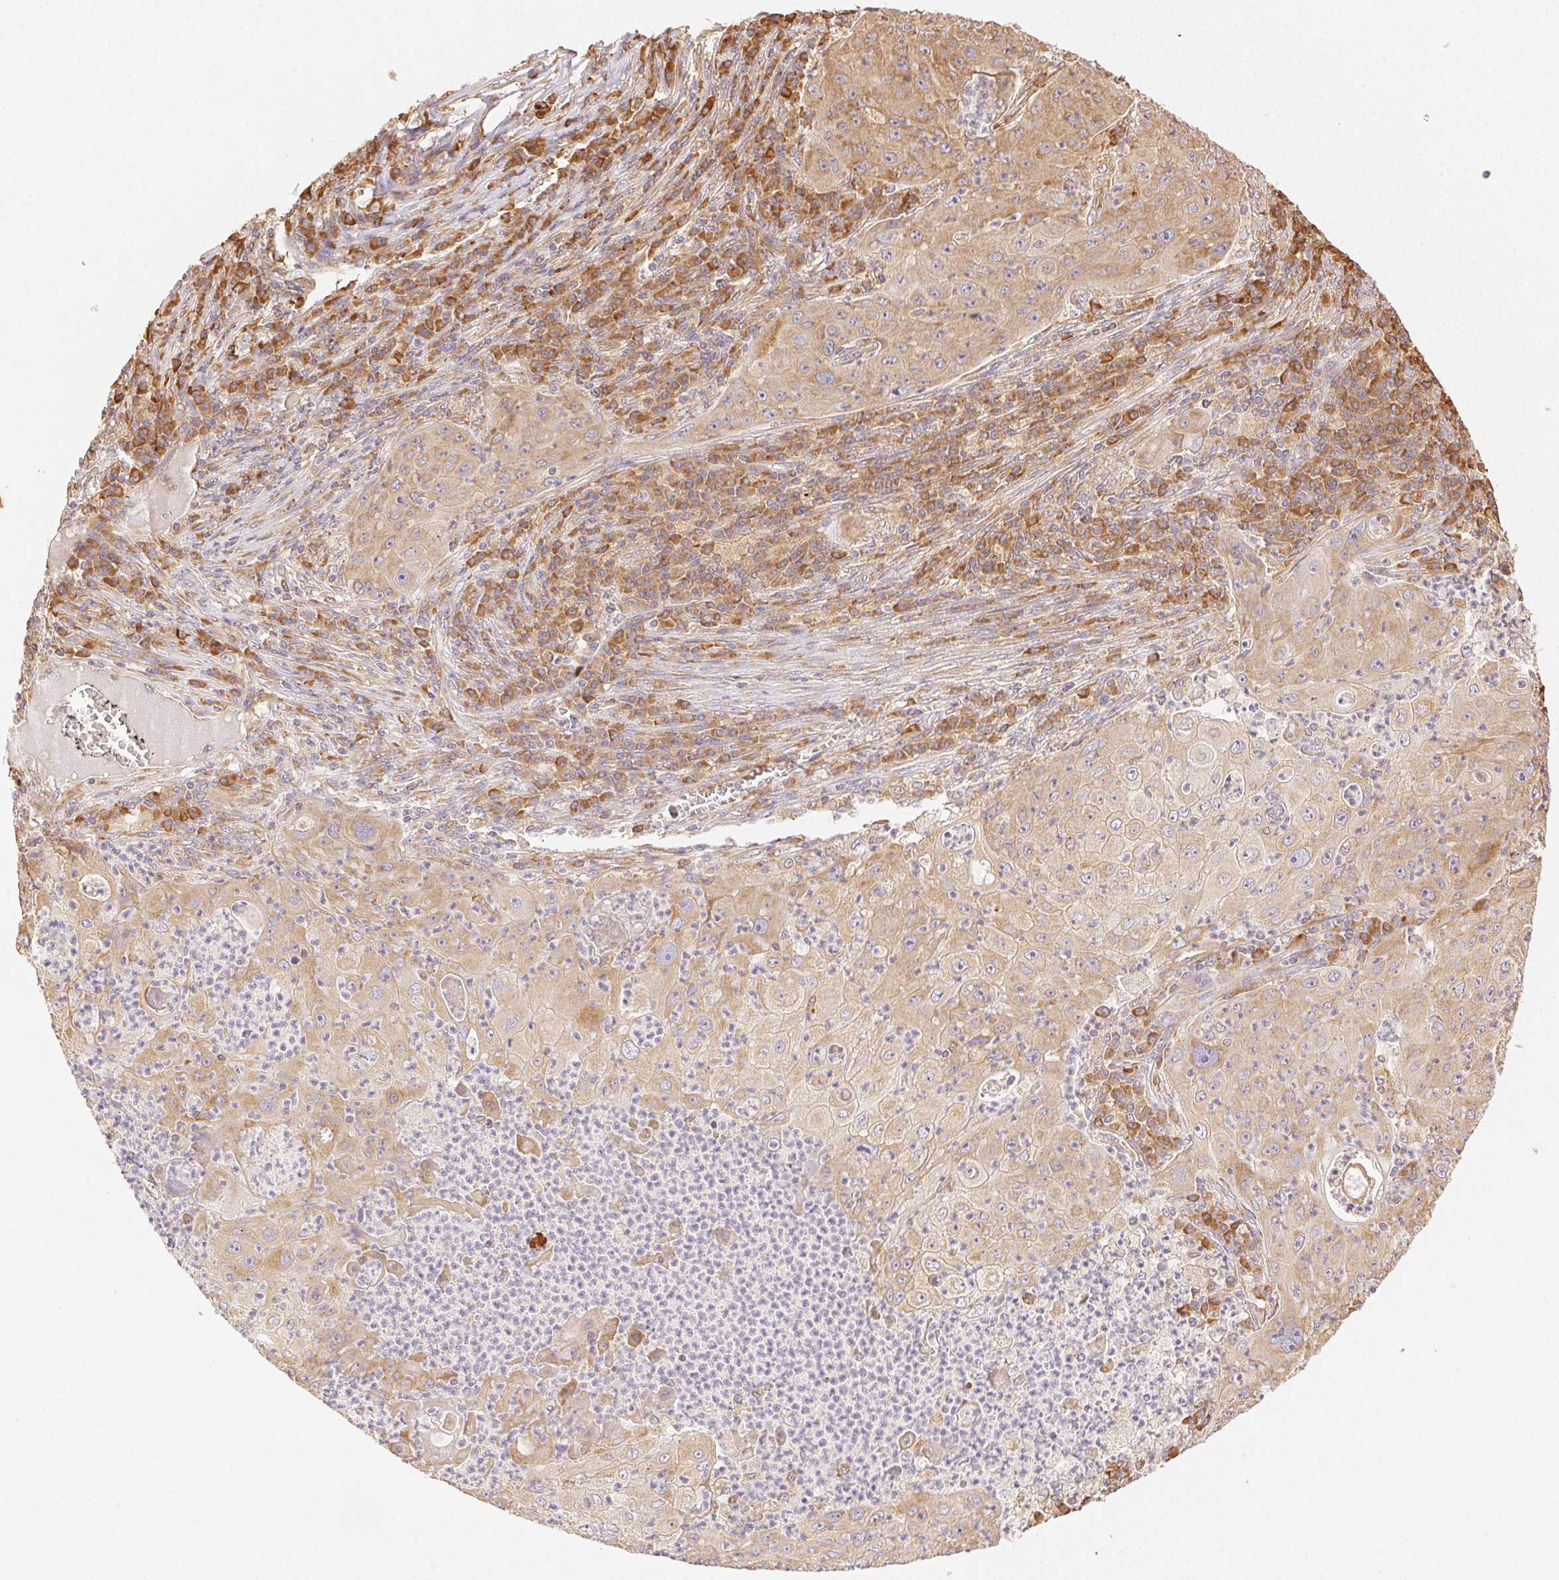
{"staining": {"intensity": "weak", "quantity": ">75%", "location": "cytoplasmic/membranous"}, "tissue": "lung cancer", "cell_type": "Tumor cells", "image_type": "cancer", "snomed": [{"axis": "morphology", "description": "Squamous cell carcinoma, NOS"}, {"axis": "topography", "description": "Lung"}], "caption": "Protein staining of lung cancer (squamous cell carcinoma) tissue exhibits weak cytoplasmic/membranous staining in about >75% of tumor cells.", "gene": "ENTREP1", "patient": {"sex": "female", "age": 59}}